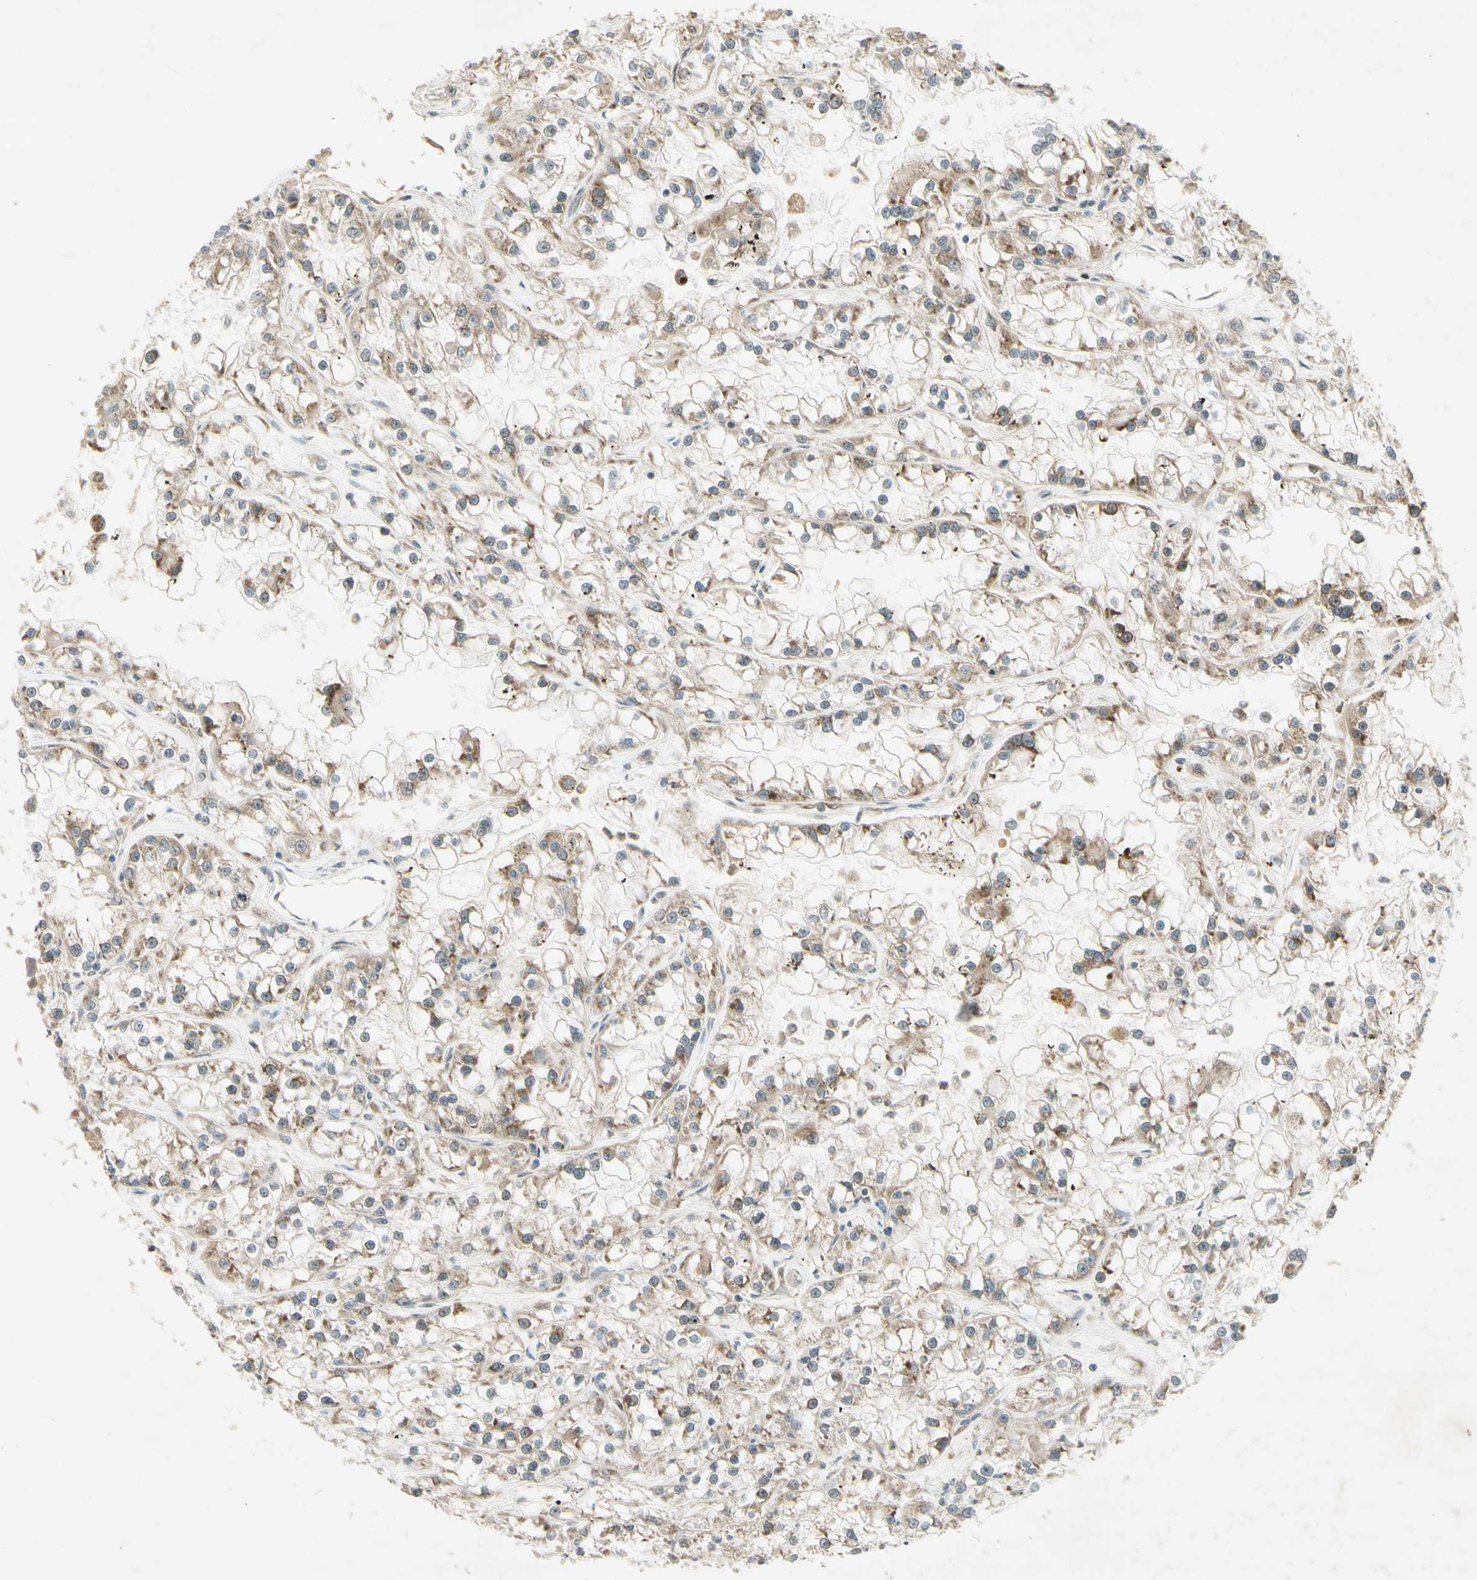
{"staining": {"intensity": "moderate", "quantity": "25%-75%", "location": "cytoplasmic/membranous"}, "tissue": "renal cancer", "cell_type": "Tumor cells", "image_type": "cancer", "snomed": [{"axis": "morphology", "description": "Adenocarcinoma, NOS"}, {"axis": "topography", "description": "Kidney"}], "caption": "Adenocarcinoma (renal) stained with immunohistochemistry exhibits moderate cytoplasmic/membranous positivity in approximately 25%-75% of tumor cells.", "gene": "ETF1", "patient": {"sex": "female", "age": 52}}